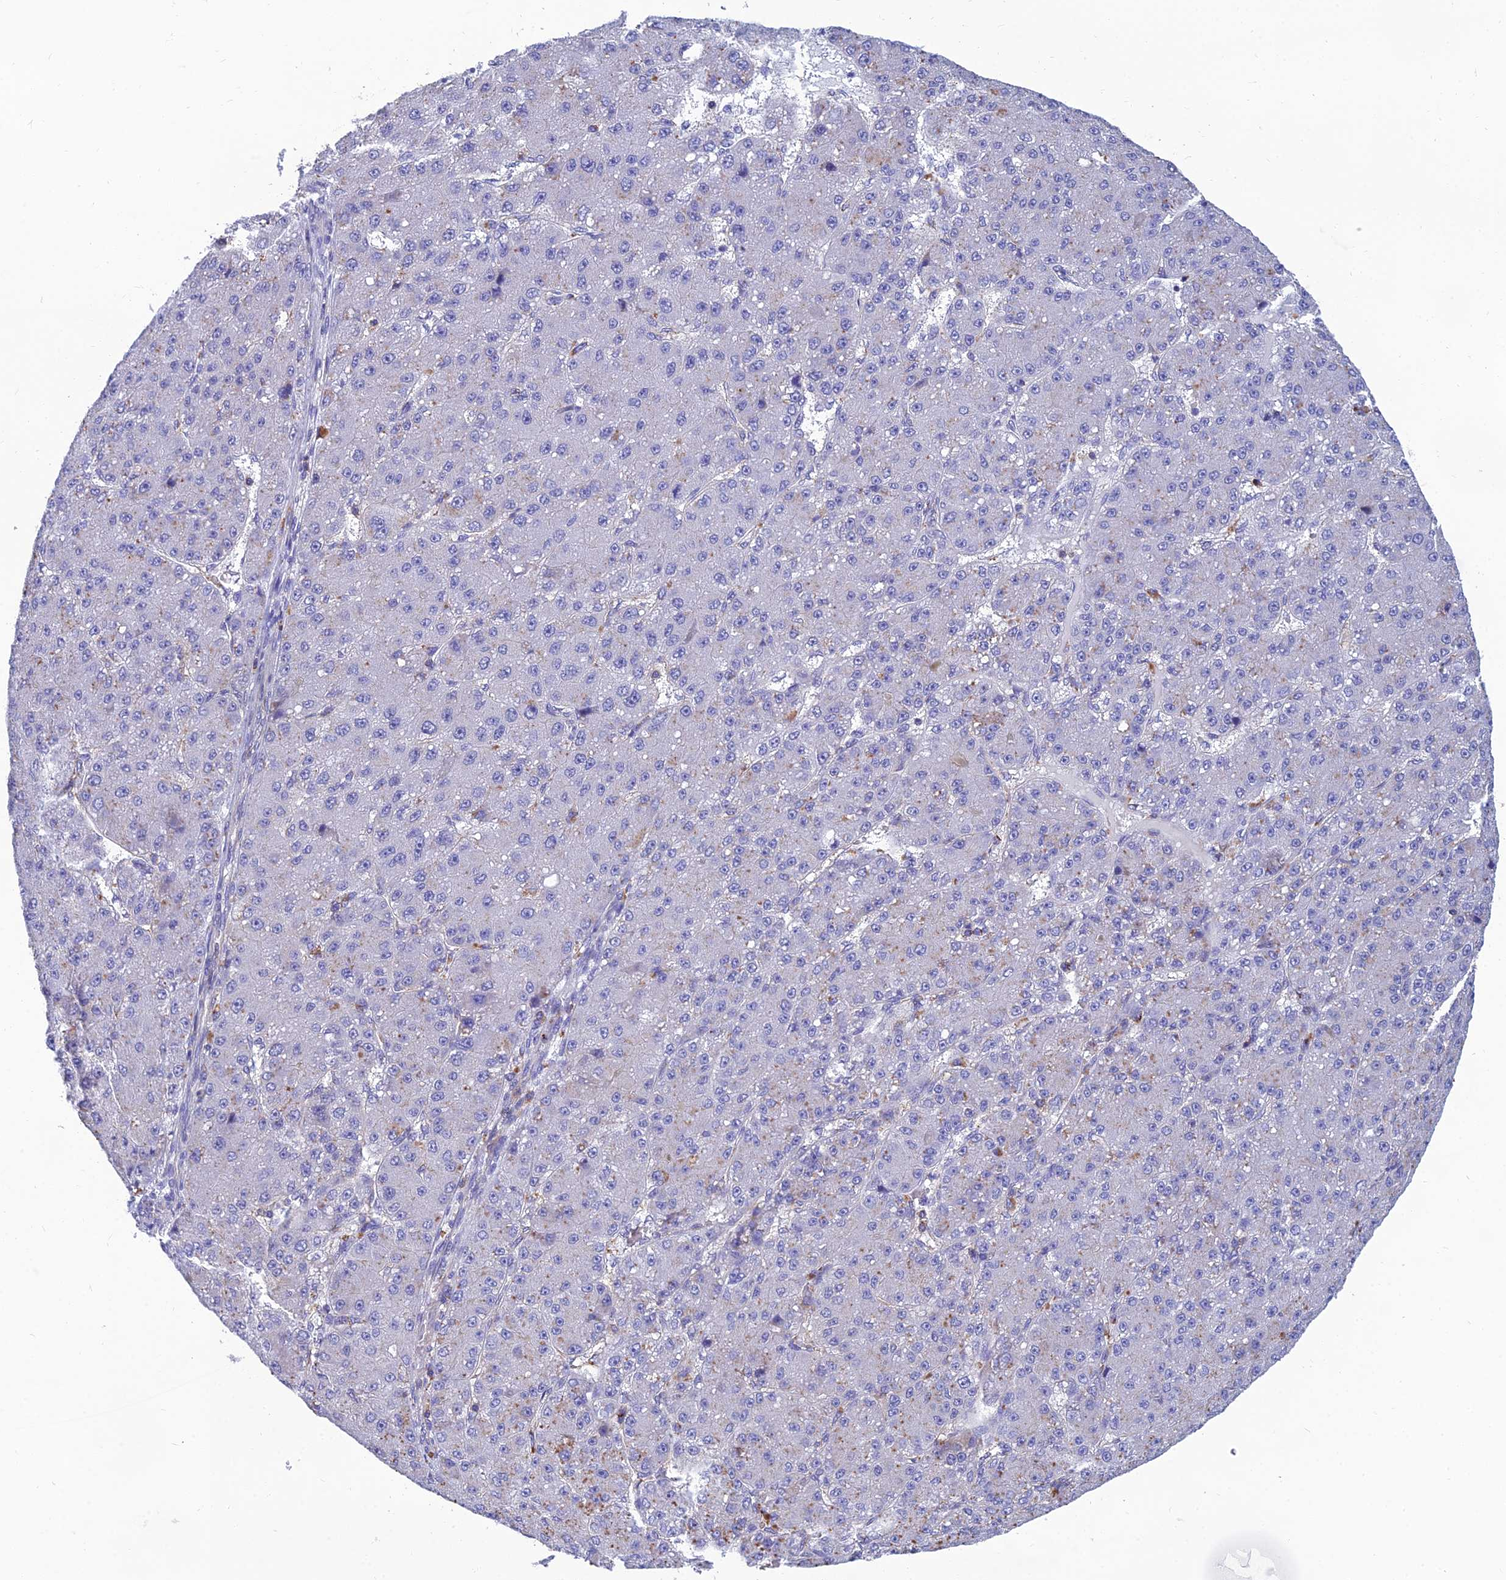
{"staining": {"intensity": "negative", "quantity": "none", "location": "none"}, "tissue": "liver cancer", "cell_type": "Tumor cells", "image_type": "cancer", "snomed": [{"axis": "morphology", "description": "Carcinoma, Hepatocellular, NOS"}, {"axis": "topography", "description": "Liver"}], "caption": "Liver hepatocellular carcinoma stained for a protein using immunohistochemistry (IHC) displays no positivity tumor cells.", "gene": "PPP1R18", "patient": {"sex": "male", "age": 67}}